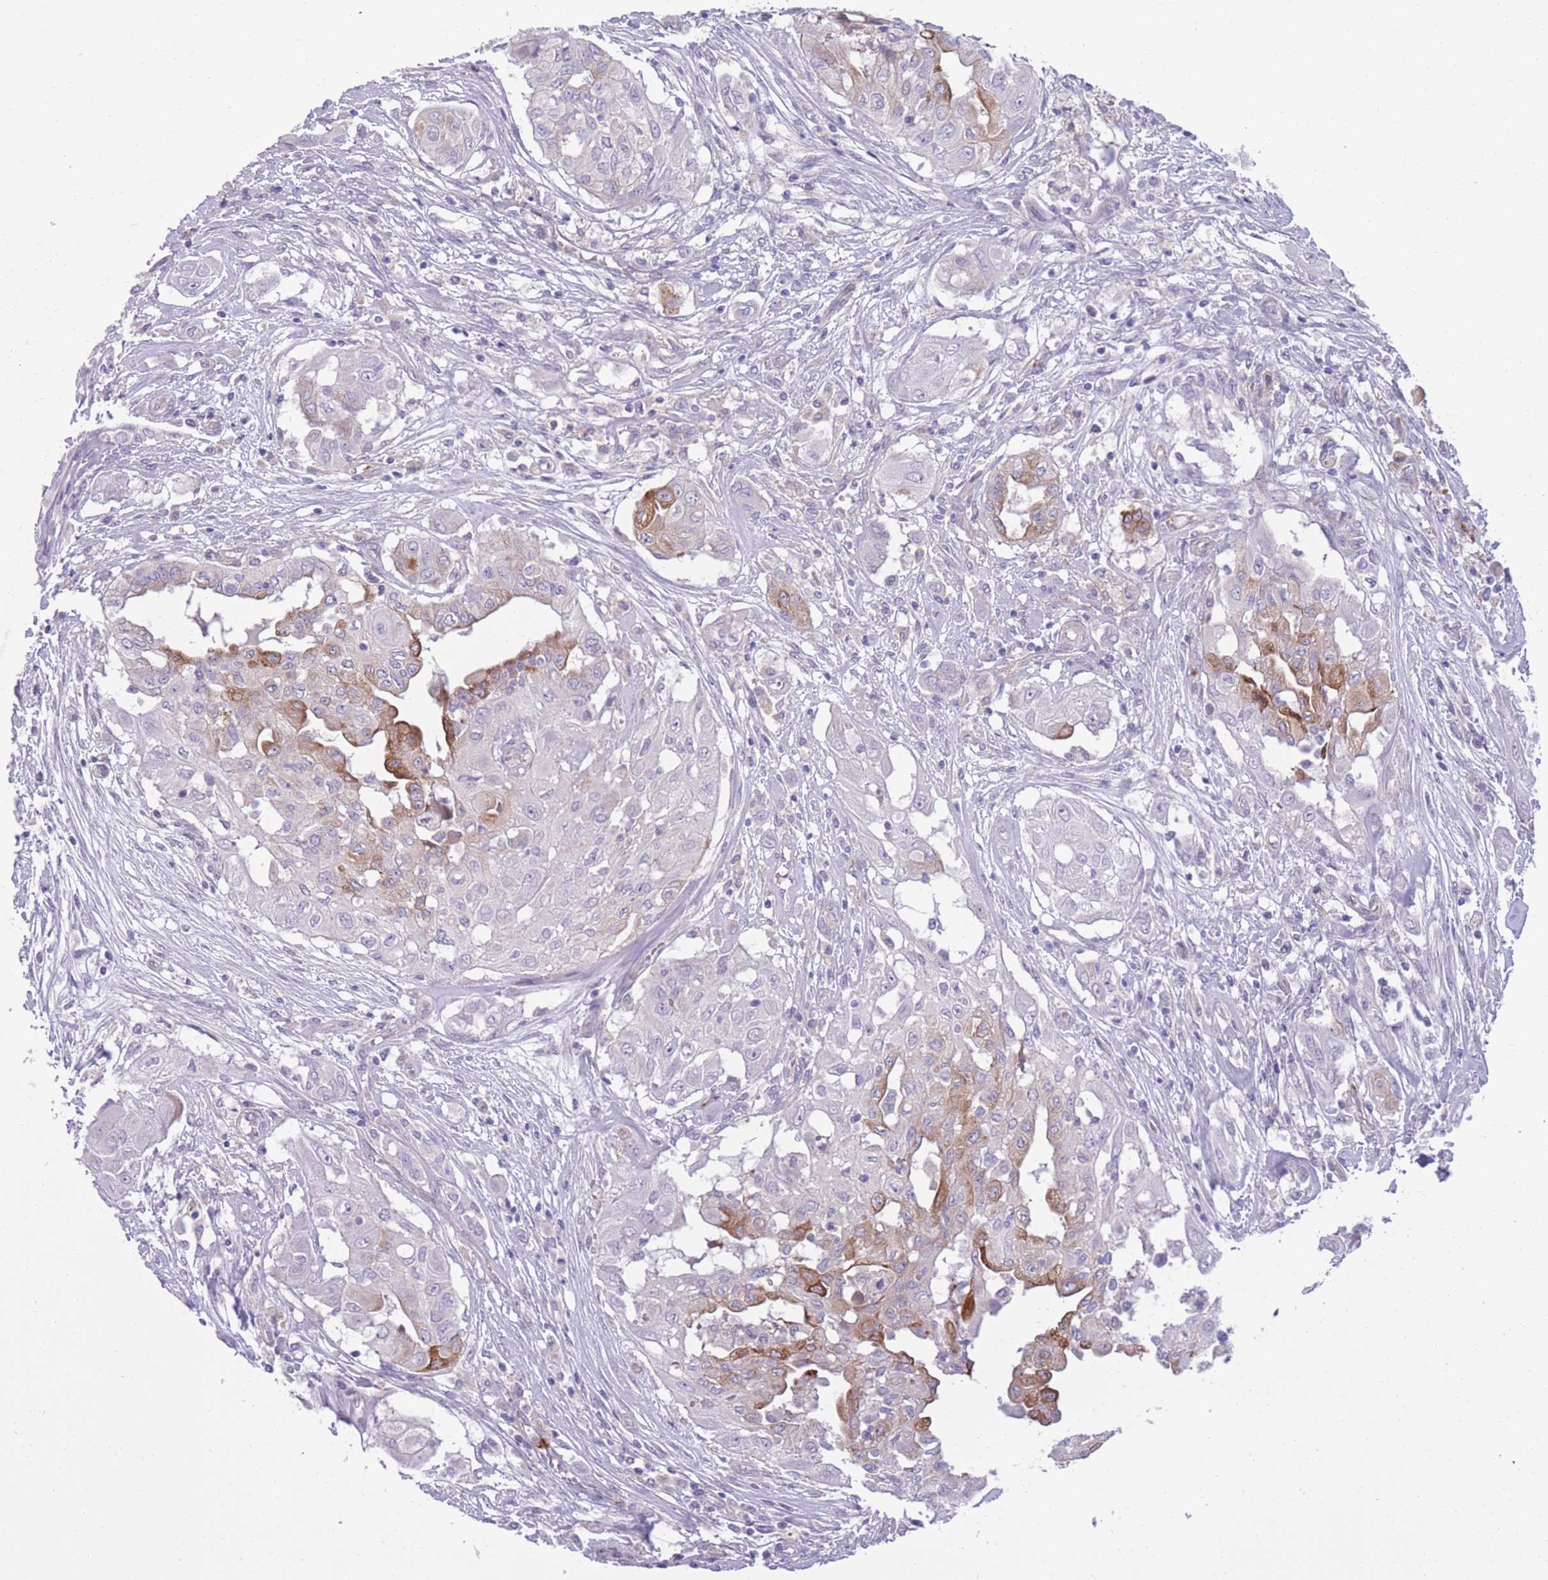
{"staining": {"intensity": "strong", "quantity": "<25%", "location": "cytoplasmic/membranous"}, "tissue": "thyroid cancer", "cell_type": "Tumor cells", "image_type": "cancer", "snomed": [{"axis": "morphology", "description": "Papillary adenocarcinoma, NOS"}, {"axis": "topography", "description": "Thyroid gland"}], "caption": "This is an image of immunohistochemistry staining of thyroid cancer (papillary adenocarcinoma), which shows strong expression in the cytoplasmic/membranous of tumor cells.", "gene": "RGS11", "patient": {"sex": "female", "age": 59}}